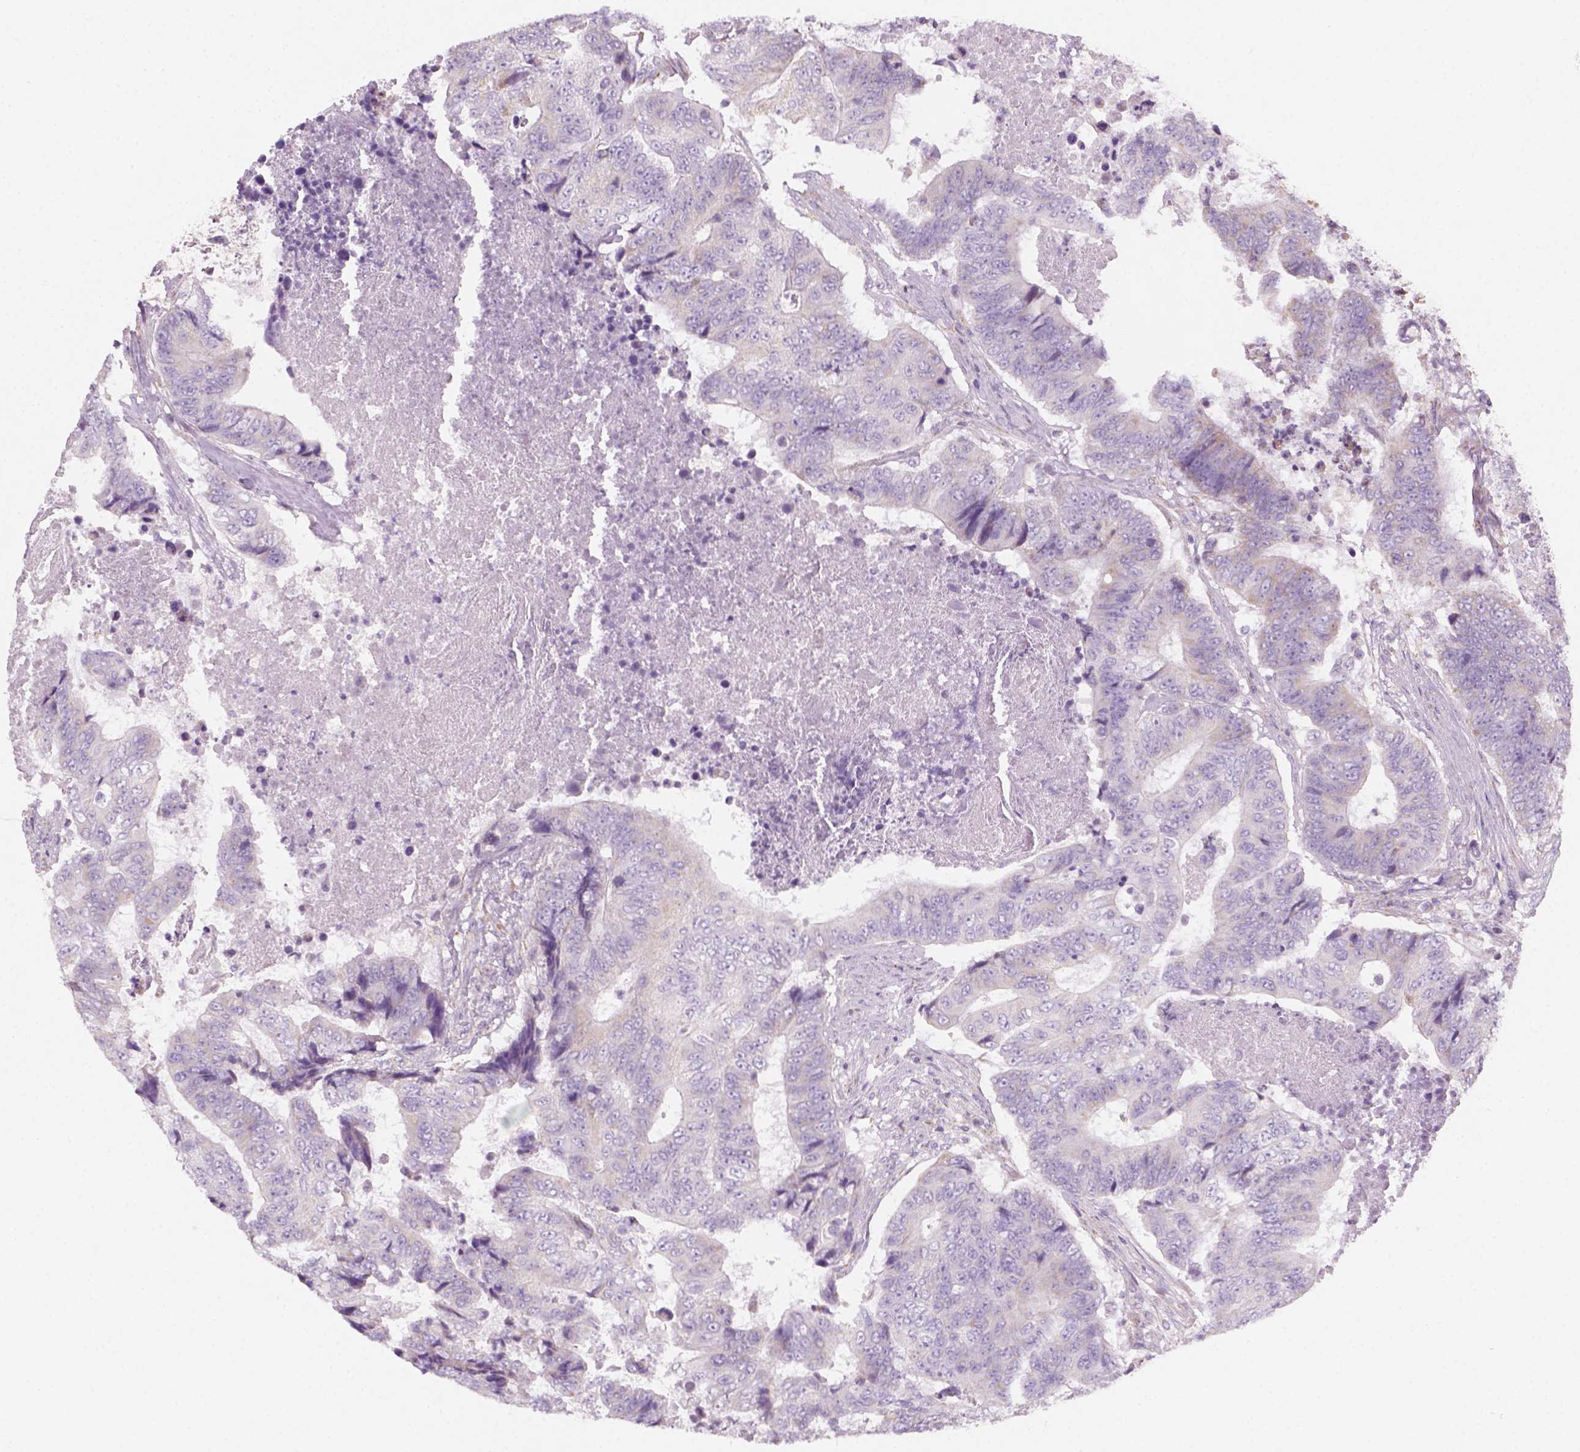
{"staining": {"intensity": "negative", "quantity": "none", "location": "none"}, "tissue": "colorectal cancer", "cell_type": "Tumor cells", "image_type": "cancer", "snomed": [{"axis": "morphology", "description": "Adenocarcinoma, NOS"}, {"axis": "topography", "description": "Colon"}], "caption": "There is no significant expression in tumor cells of colorectal adenocarcinoma. (Immunohistochemistry (ihc), brightfield microscopy, high magnification).", "gene": "AWAT2", "patient": {"sex": "female", "age": 48}}